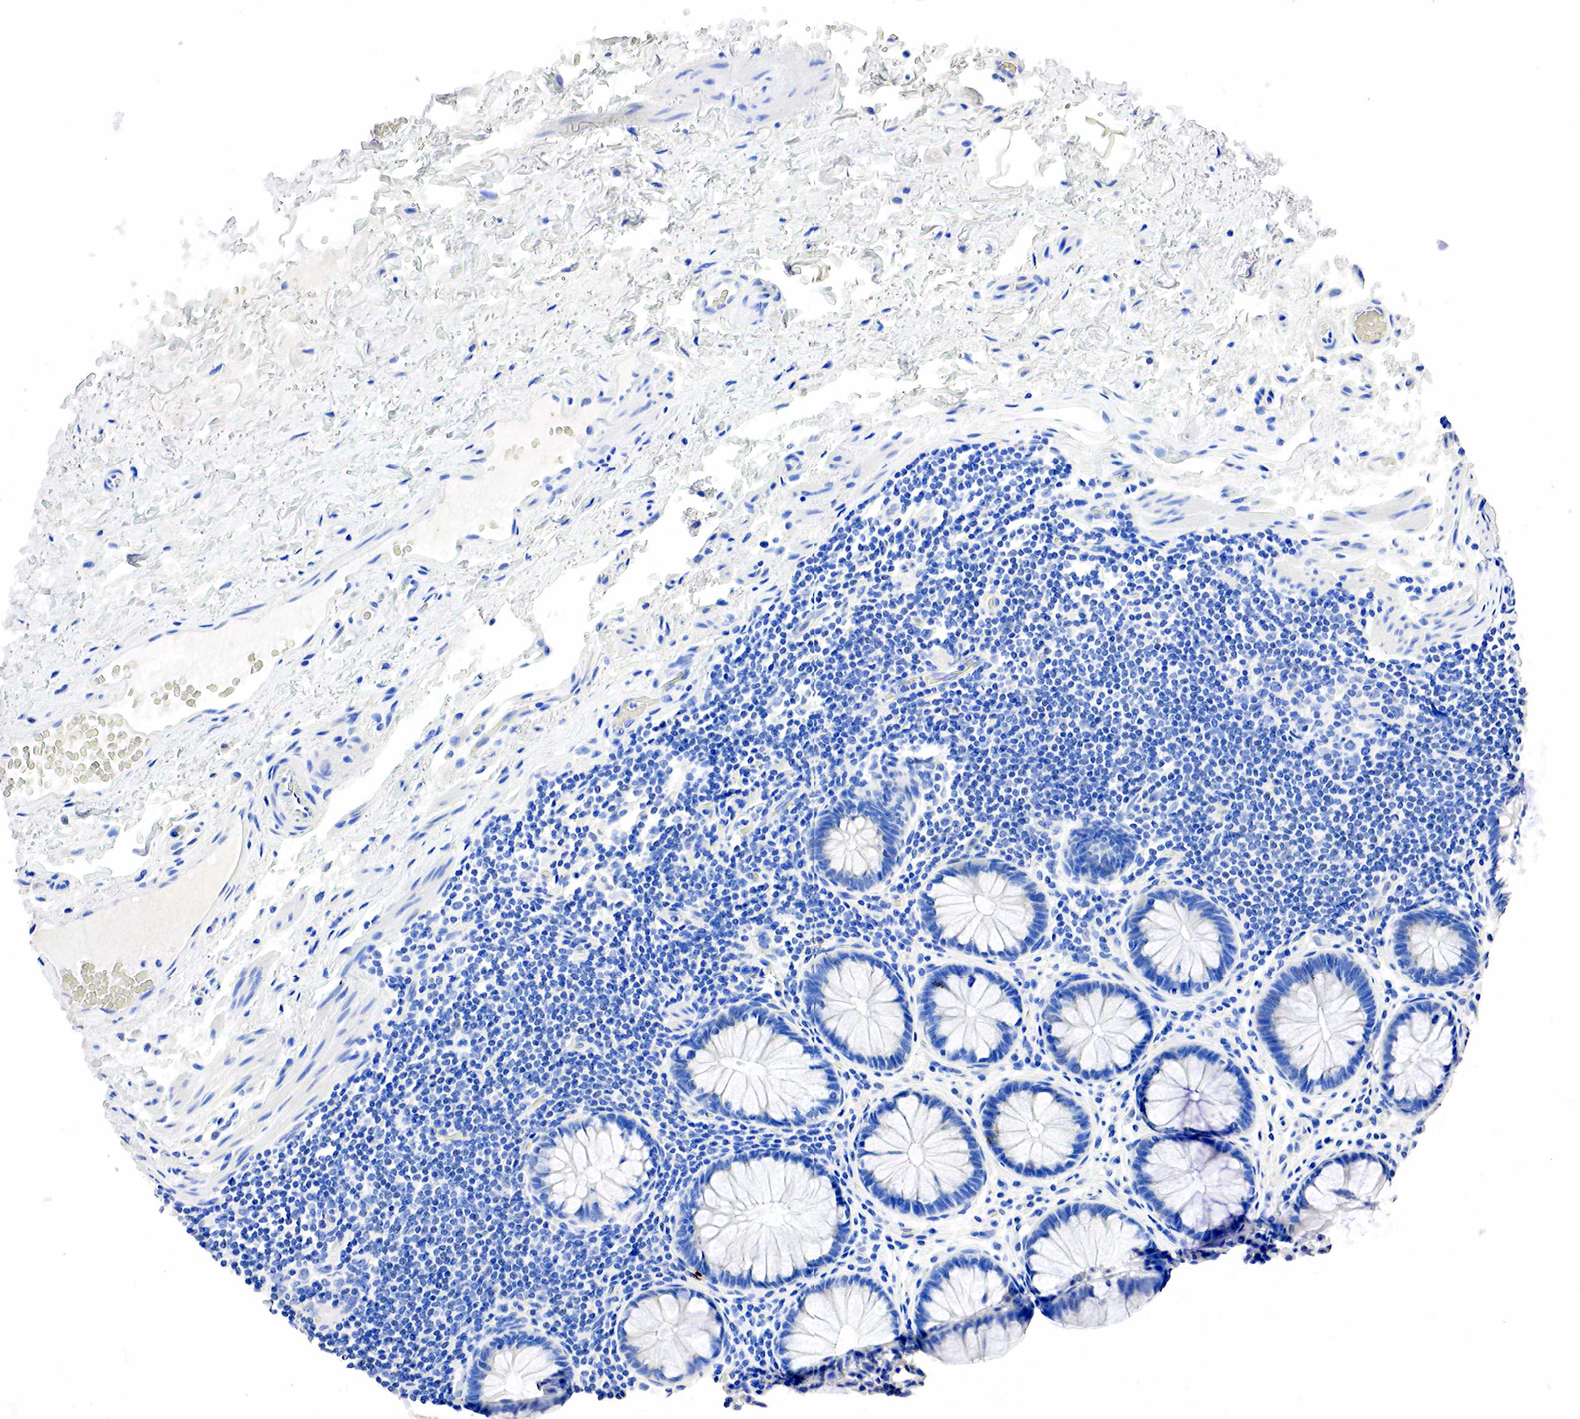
{"staining": {"intensity": "negative", "quantity": "none", "location": "none"}, "tissue": "rectum", "cell_type": "Glandular cells", "image_type": "normal", "snomed": [{"axis": "morphology", "description": "Normal tissue, NOS"}, {"axis": "topography", "description": "Rectum"}], "caption": "Immunohistochemical staining of normal rectum displays no significant positivity in glandular cells.", "gene": "SST", "patient": {"sex": "male", "age": 77}}